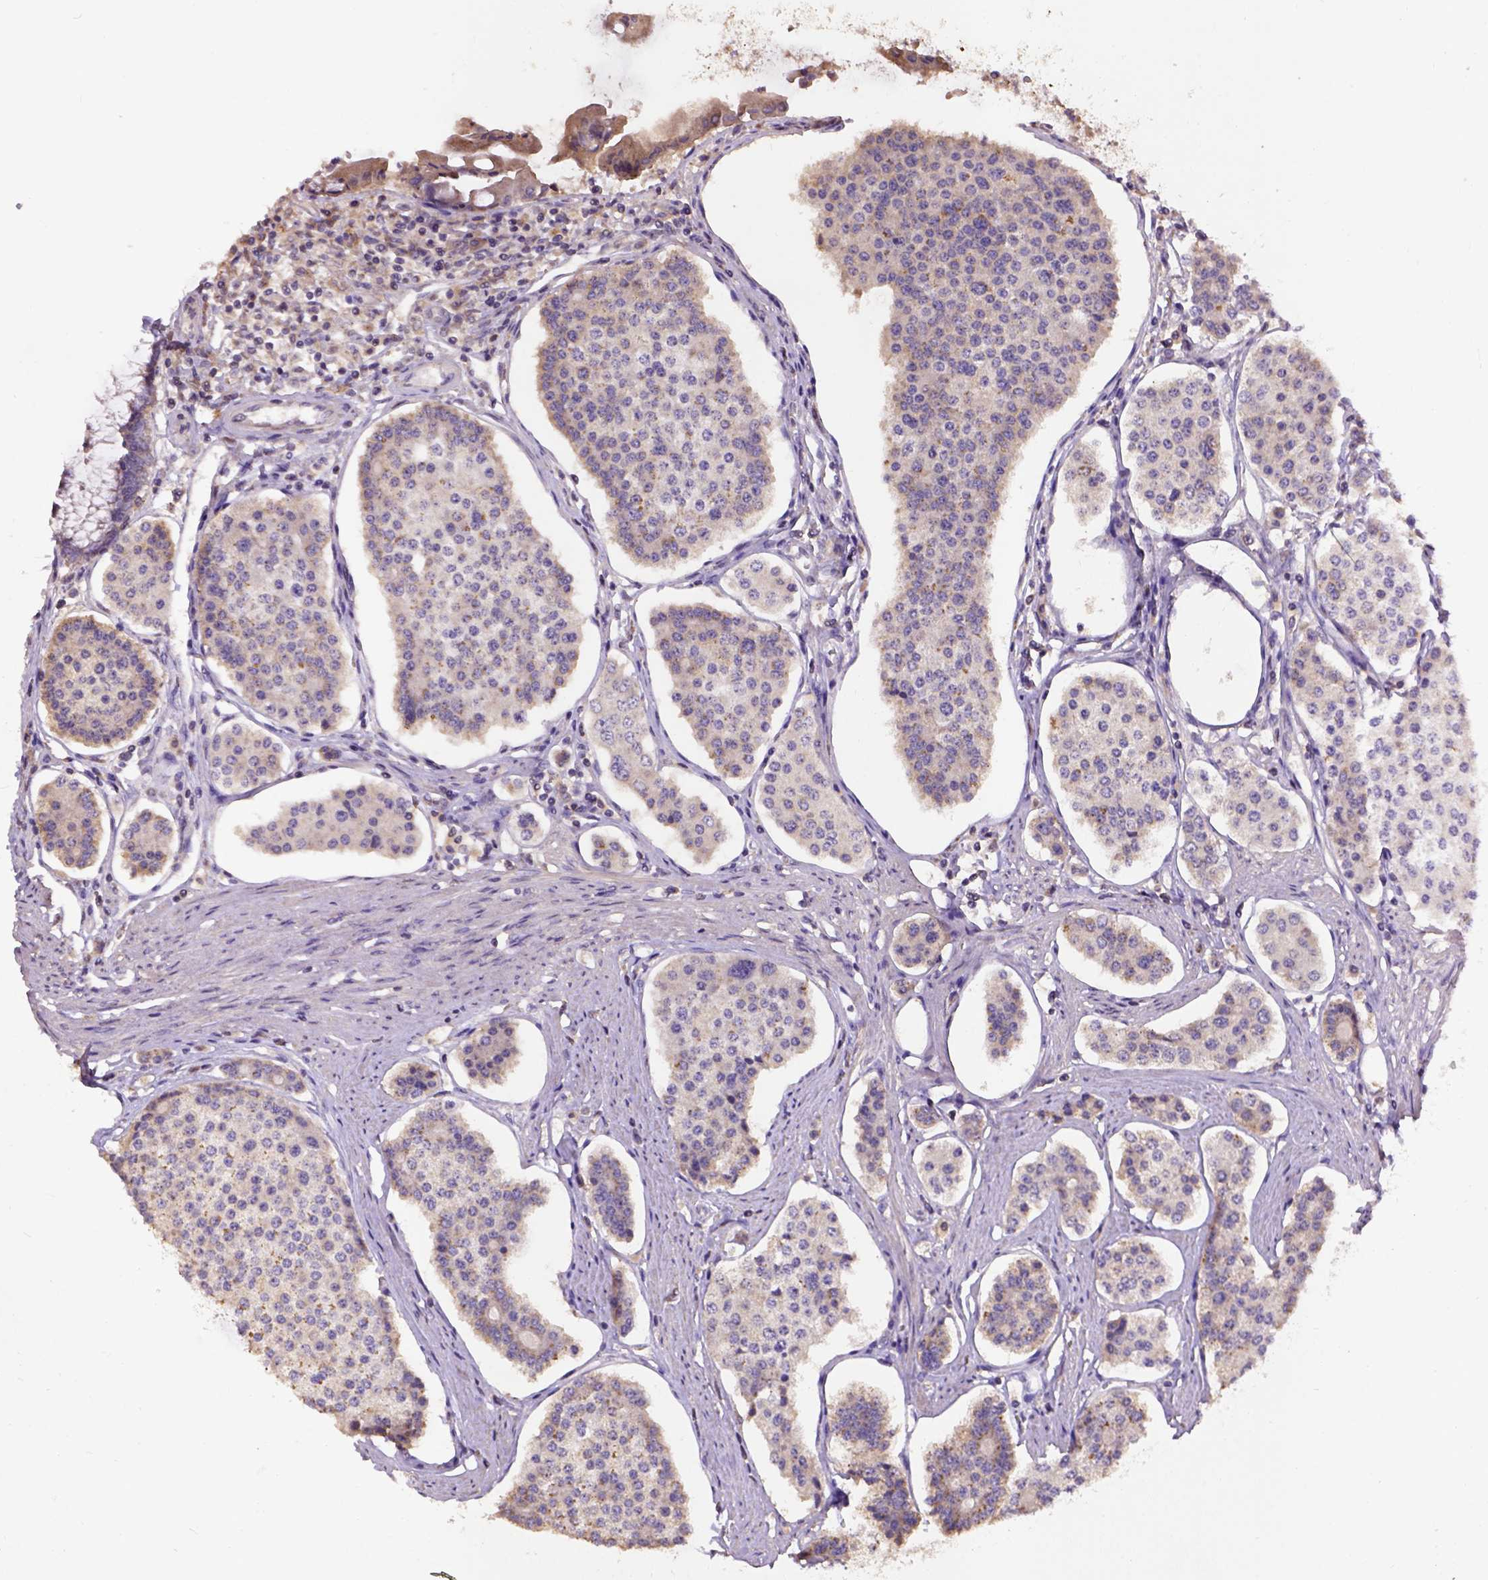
{"staining": {"intensity": "moderate", "quantity": "<25%", "location": "cytoplasmic/membranous"}, "tissue": "carcinoid", "cell_type": "Tumor cells", "image_type": "cancer", "snomed": [{"axis": "morphology", "description": "Carcinoid, malignant, NOS"}, {"axis": "topography", "description": "Small intestine"}], "caption": "The photomicrograph exhibits a brown stain indicating the presence of a protein in the cytoplasmic/membranous of tumor cells in malignant carcinoid. Immunohistochemistry (ihc) stains the protein of interest in brown and the nuclei are stained blue.", "gene": "KBTBD8", "patient": {"sex": "female", "age": 65}}